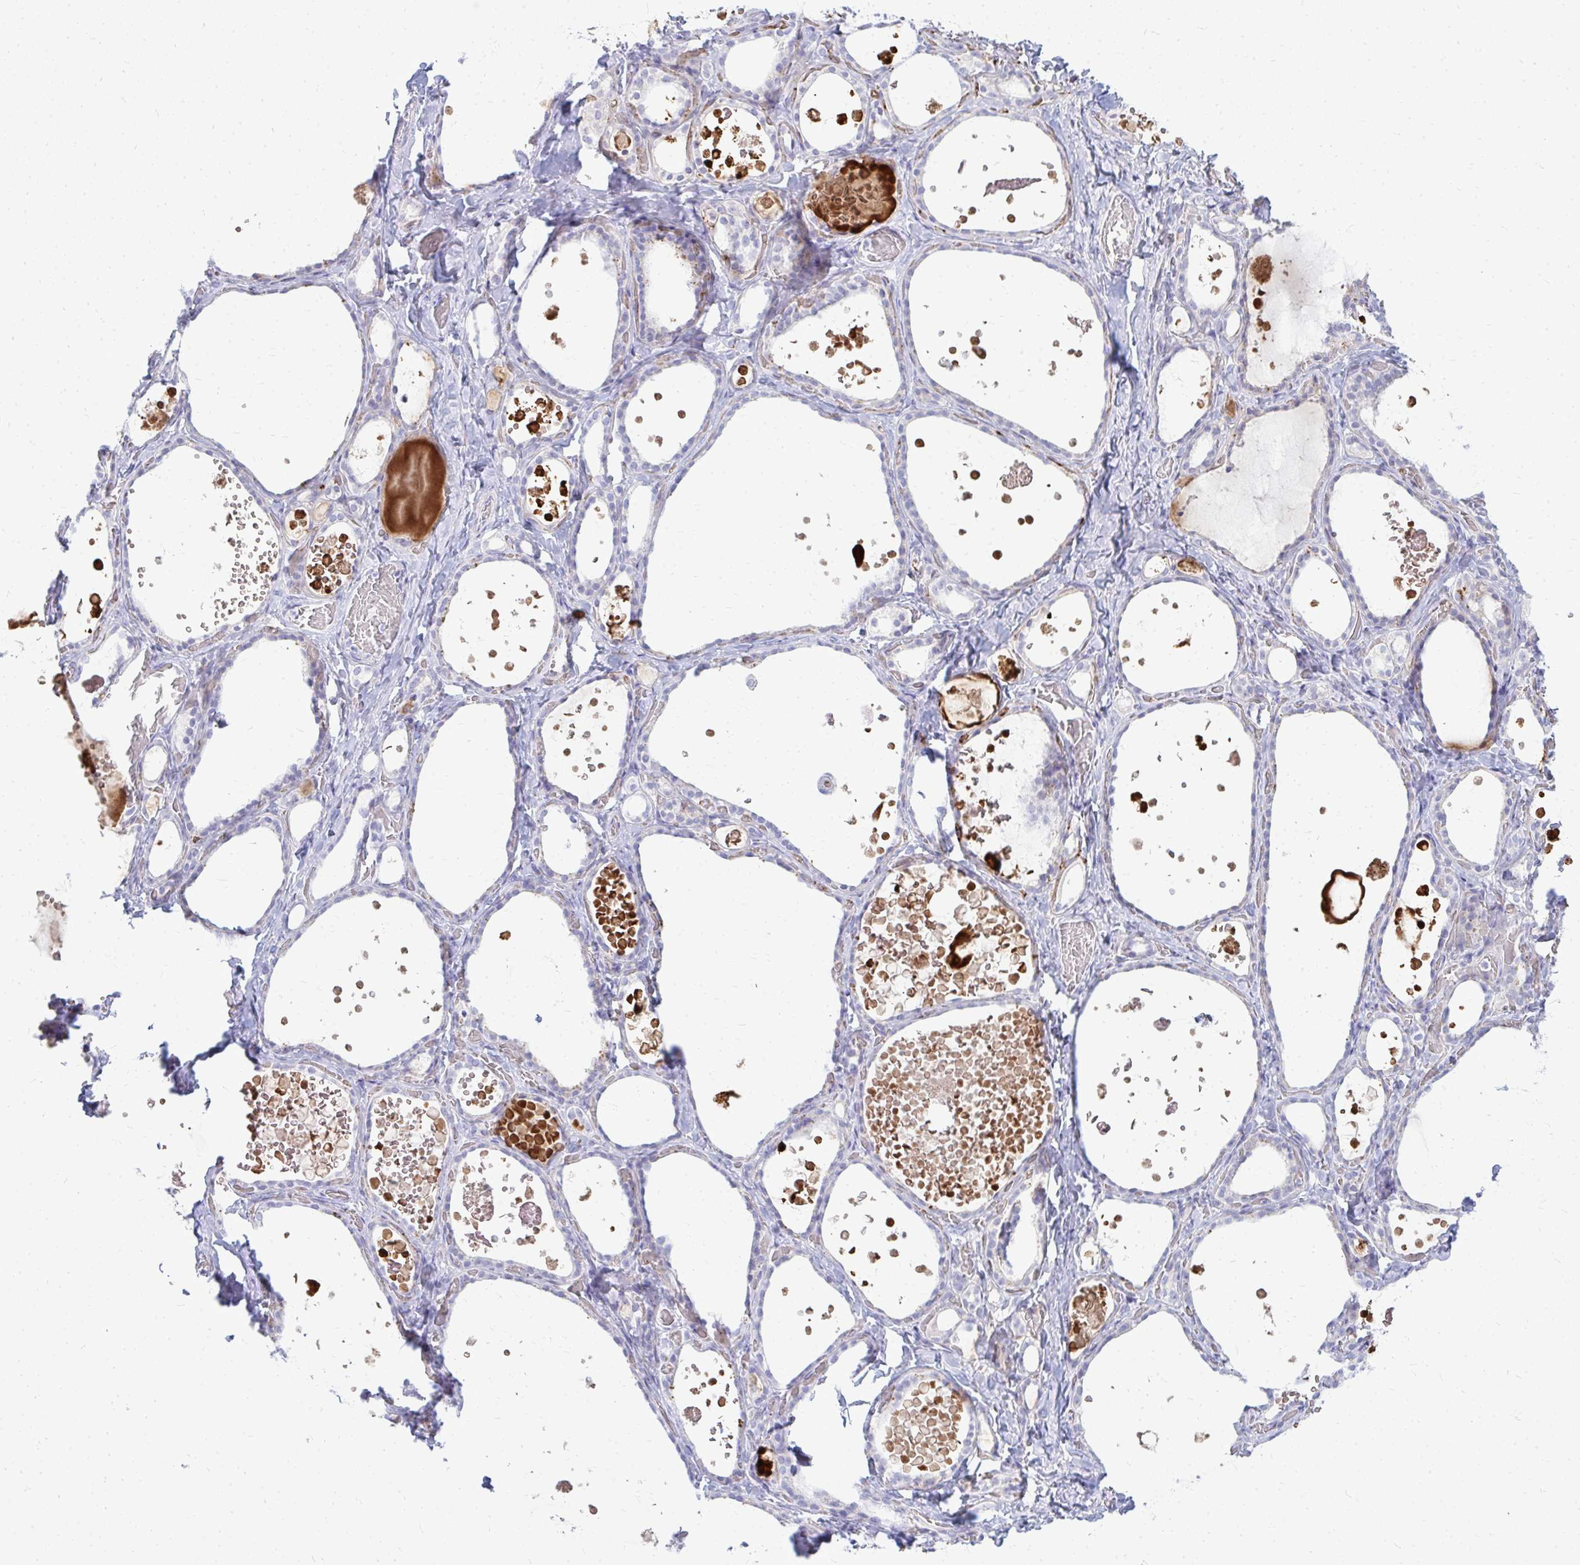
{"staining": {"intensity": "negative", "quantity": "none", "location": "none"}, "tissue": "thyroid gland", "cell_type": "Glandular cells", "image_type": "normal", "snomed": [{"axis": "morphology", "description": "Normal tissue, NOS"}, {"axis": "topography", "description": "Thyroid gland"}], "caption": "Immunohistochemical staining of normal human thyroid gland shows no significant expression in glandular cells. (DAB (3,3'-diaminobenzidine) immunohistochemistry, high magnification).", "gene": "TSPEAR", "patient": {"sex": "female", "age": 56}}